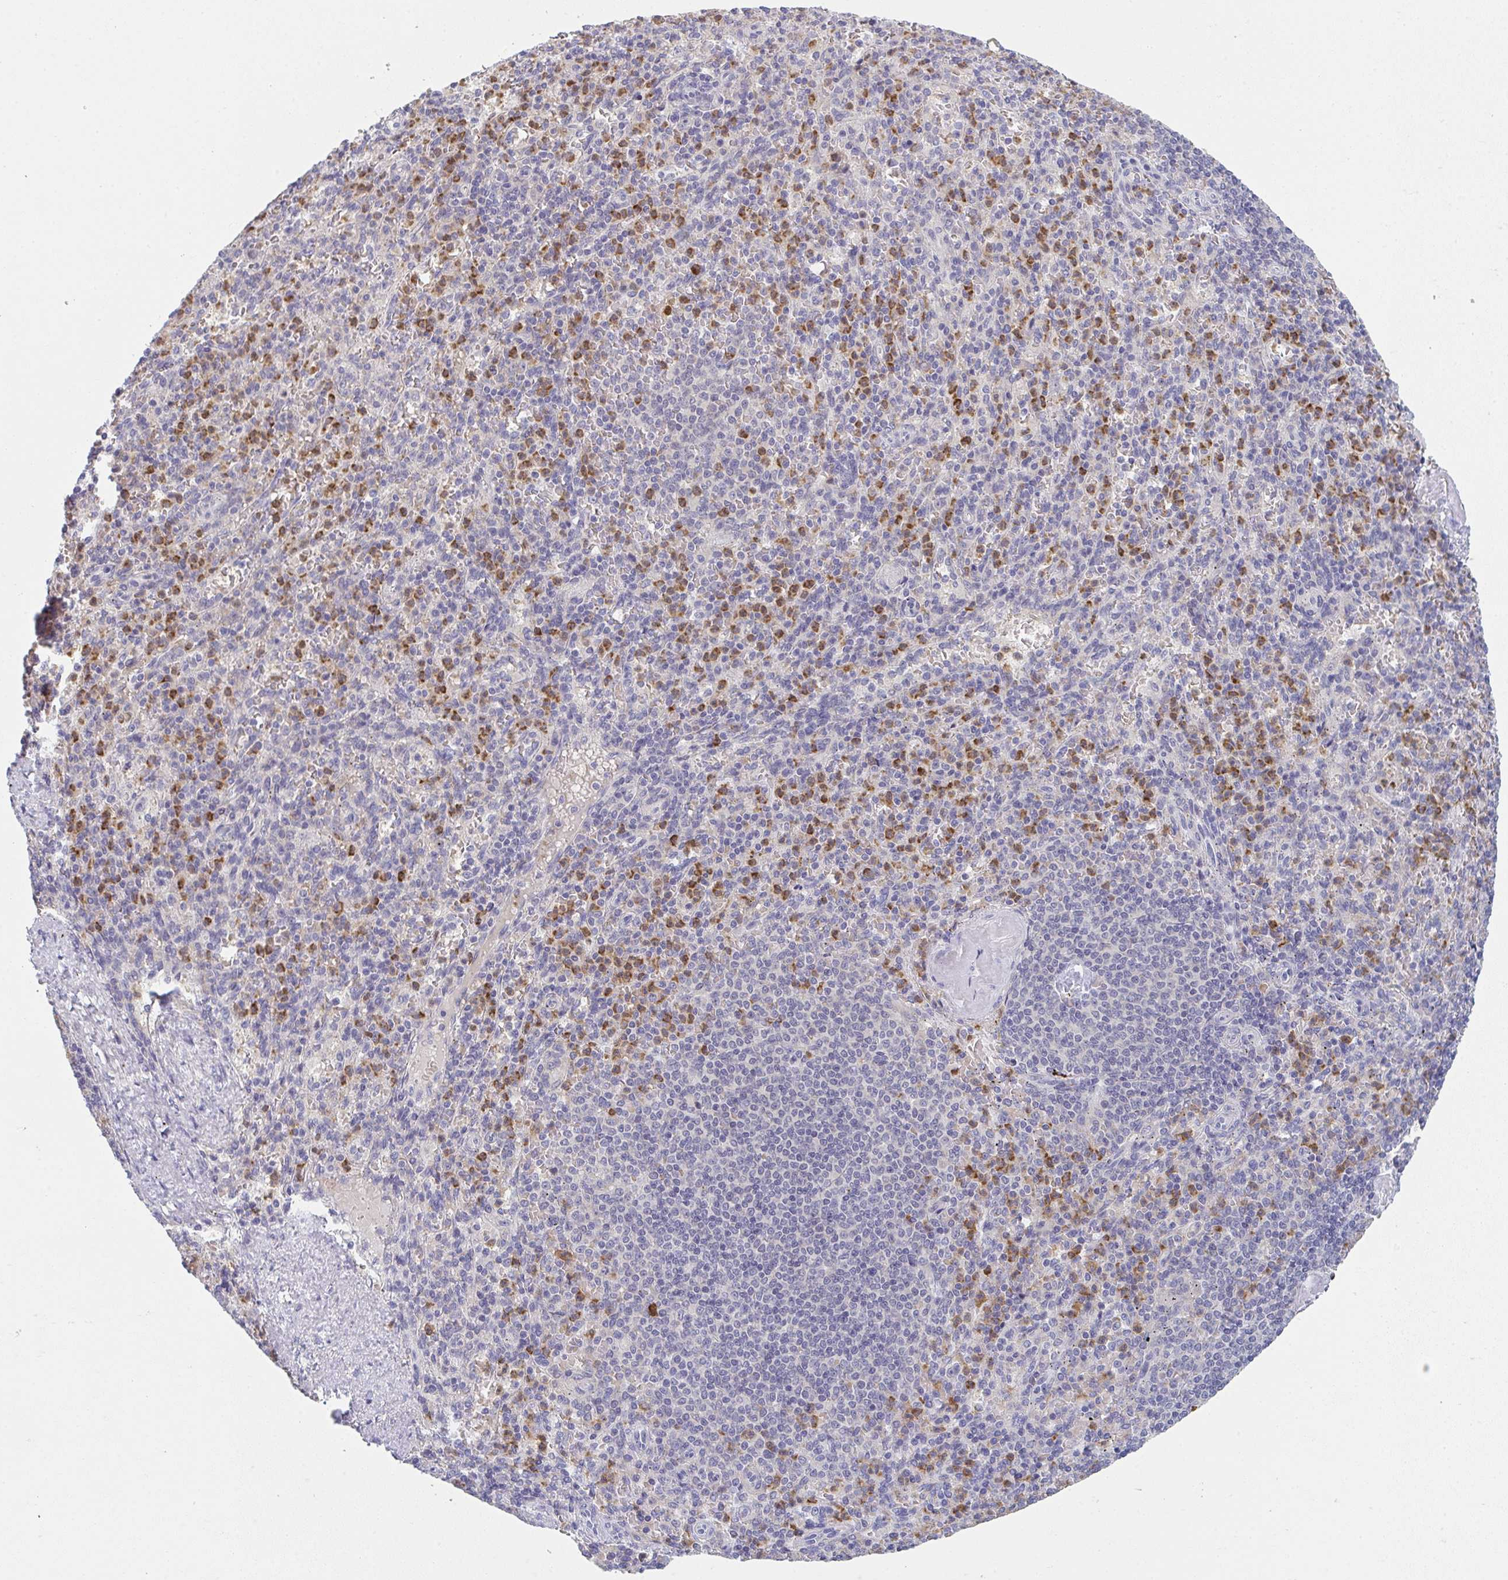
{"staining": {"intensity": "moderate", "quantity": "25%-75%", "location": "cytoplasmic/membranous,nuclear"}, "tissue": "spleen", "cell_type": "Cells in red pulp", "image_type": "normal", "snomed": [{"axis": "morphology", "description": "Normal tissue, NOS"}, {"axis": "topography", "description": "Spleen"}], "caption": "The histopathology image shows a brown stain indicating the presence of a protein in the cytoplasmic/membranous,nuclear of cells in red pulp in spleen.", "gene": "RIOK1", "patient": {"sex": "female", "age": 74}}